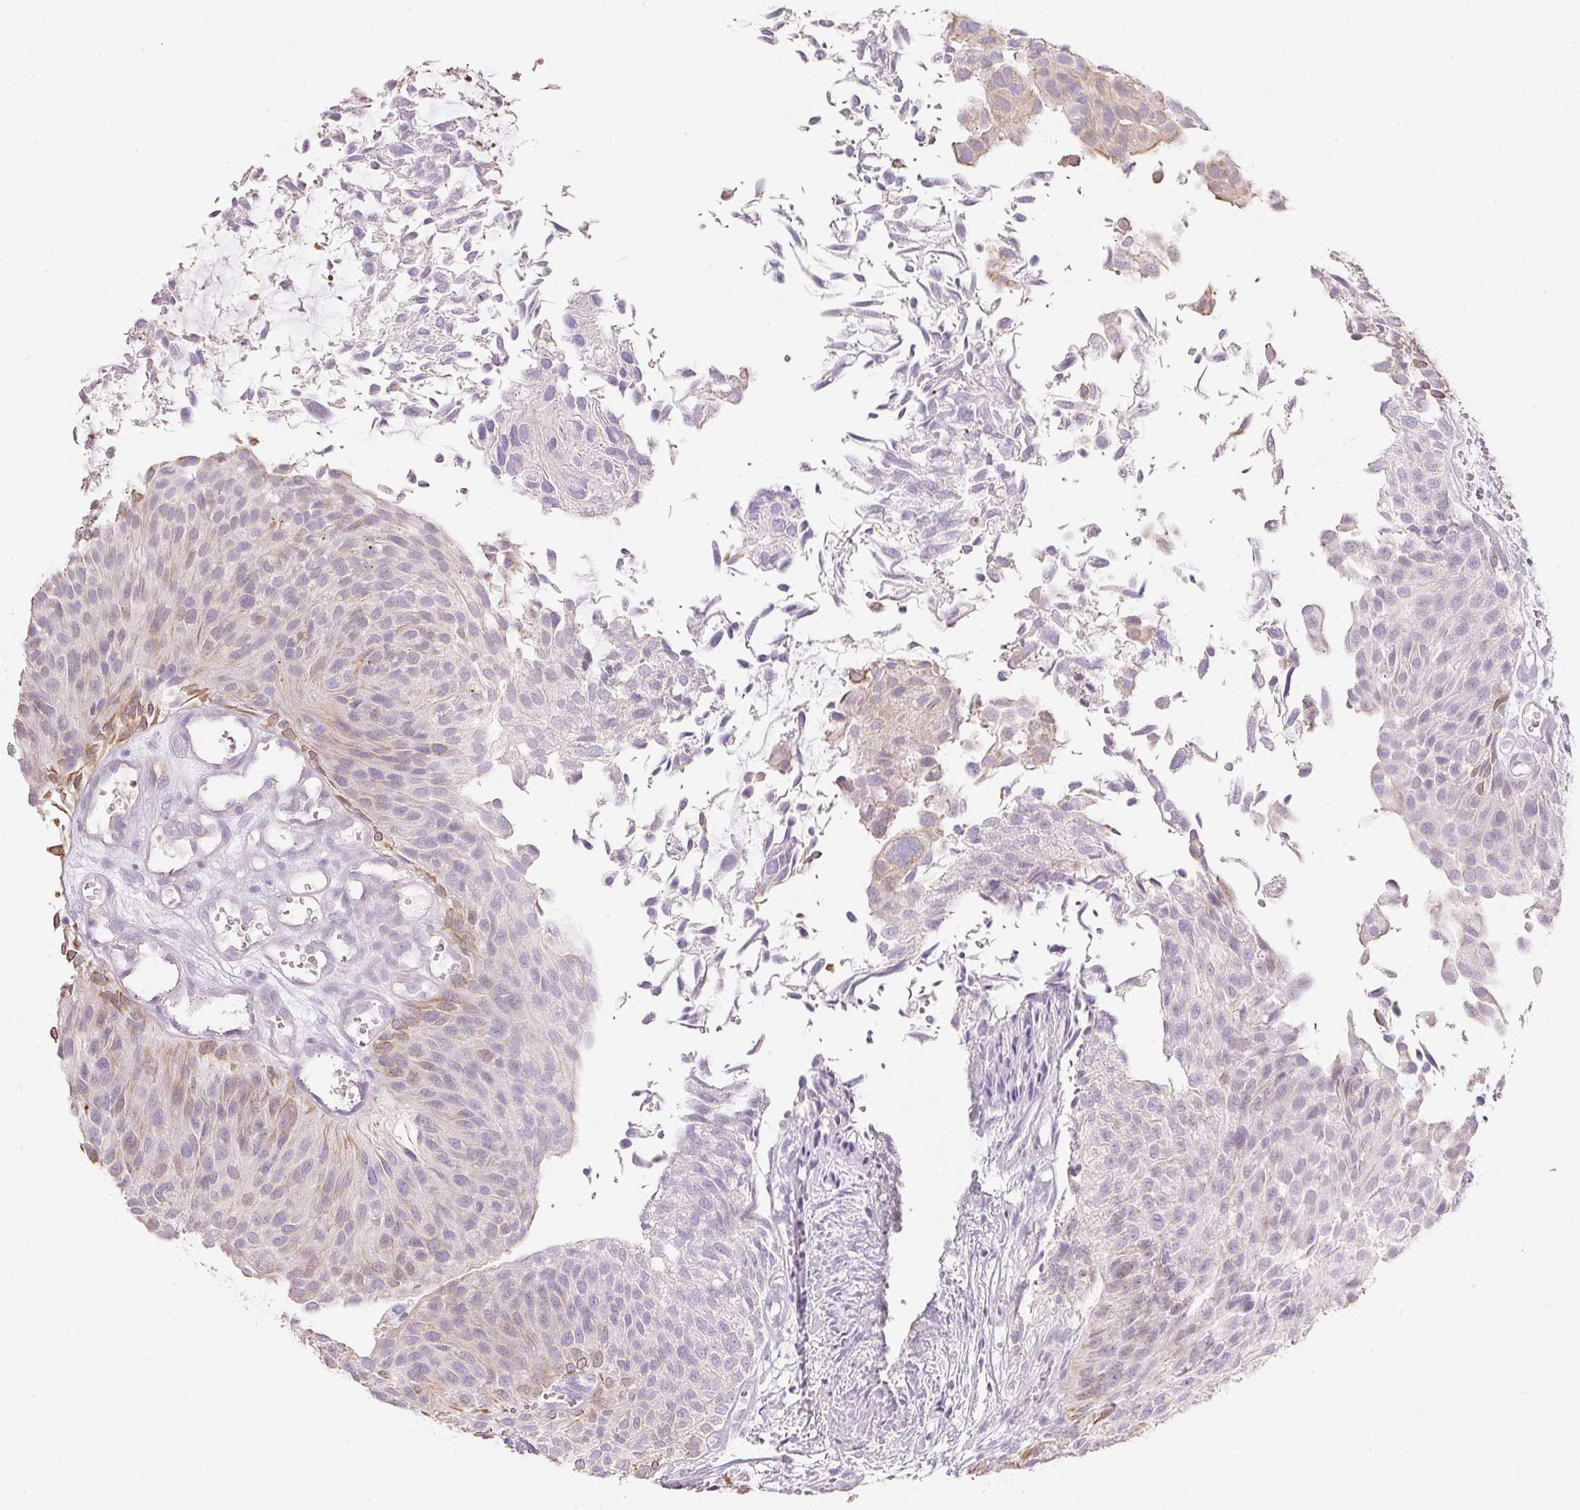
{"staining": {"intensity": "weak", "quantity": "<25%", "location": "cytoplasmic/membranous"}, "tissue": "urothelial cancer", "cell_type": "Tumor cells", "image_type": "cancer", "snomed": [{"axis": "morphology", "description": "Urothelial carcinoma, NOS"}, {"axis": "topography", "description": "Urinary bladder"}], "caption": "The image reveals no significant expression in tumor cells of urothelial cancer. (Brightfield microscopy of DAB (3,3'-diaminobenzidine) IHC at high magnification).", "gene": "KCNE2", "patient": {"sex": "male", "age": 84}}